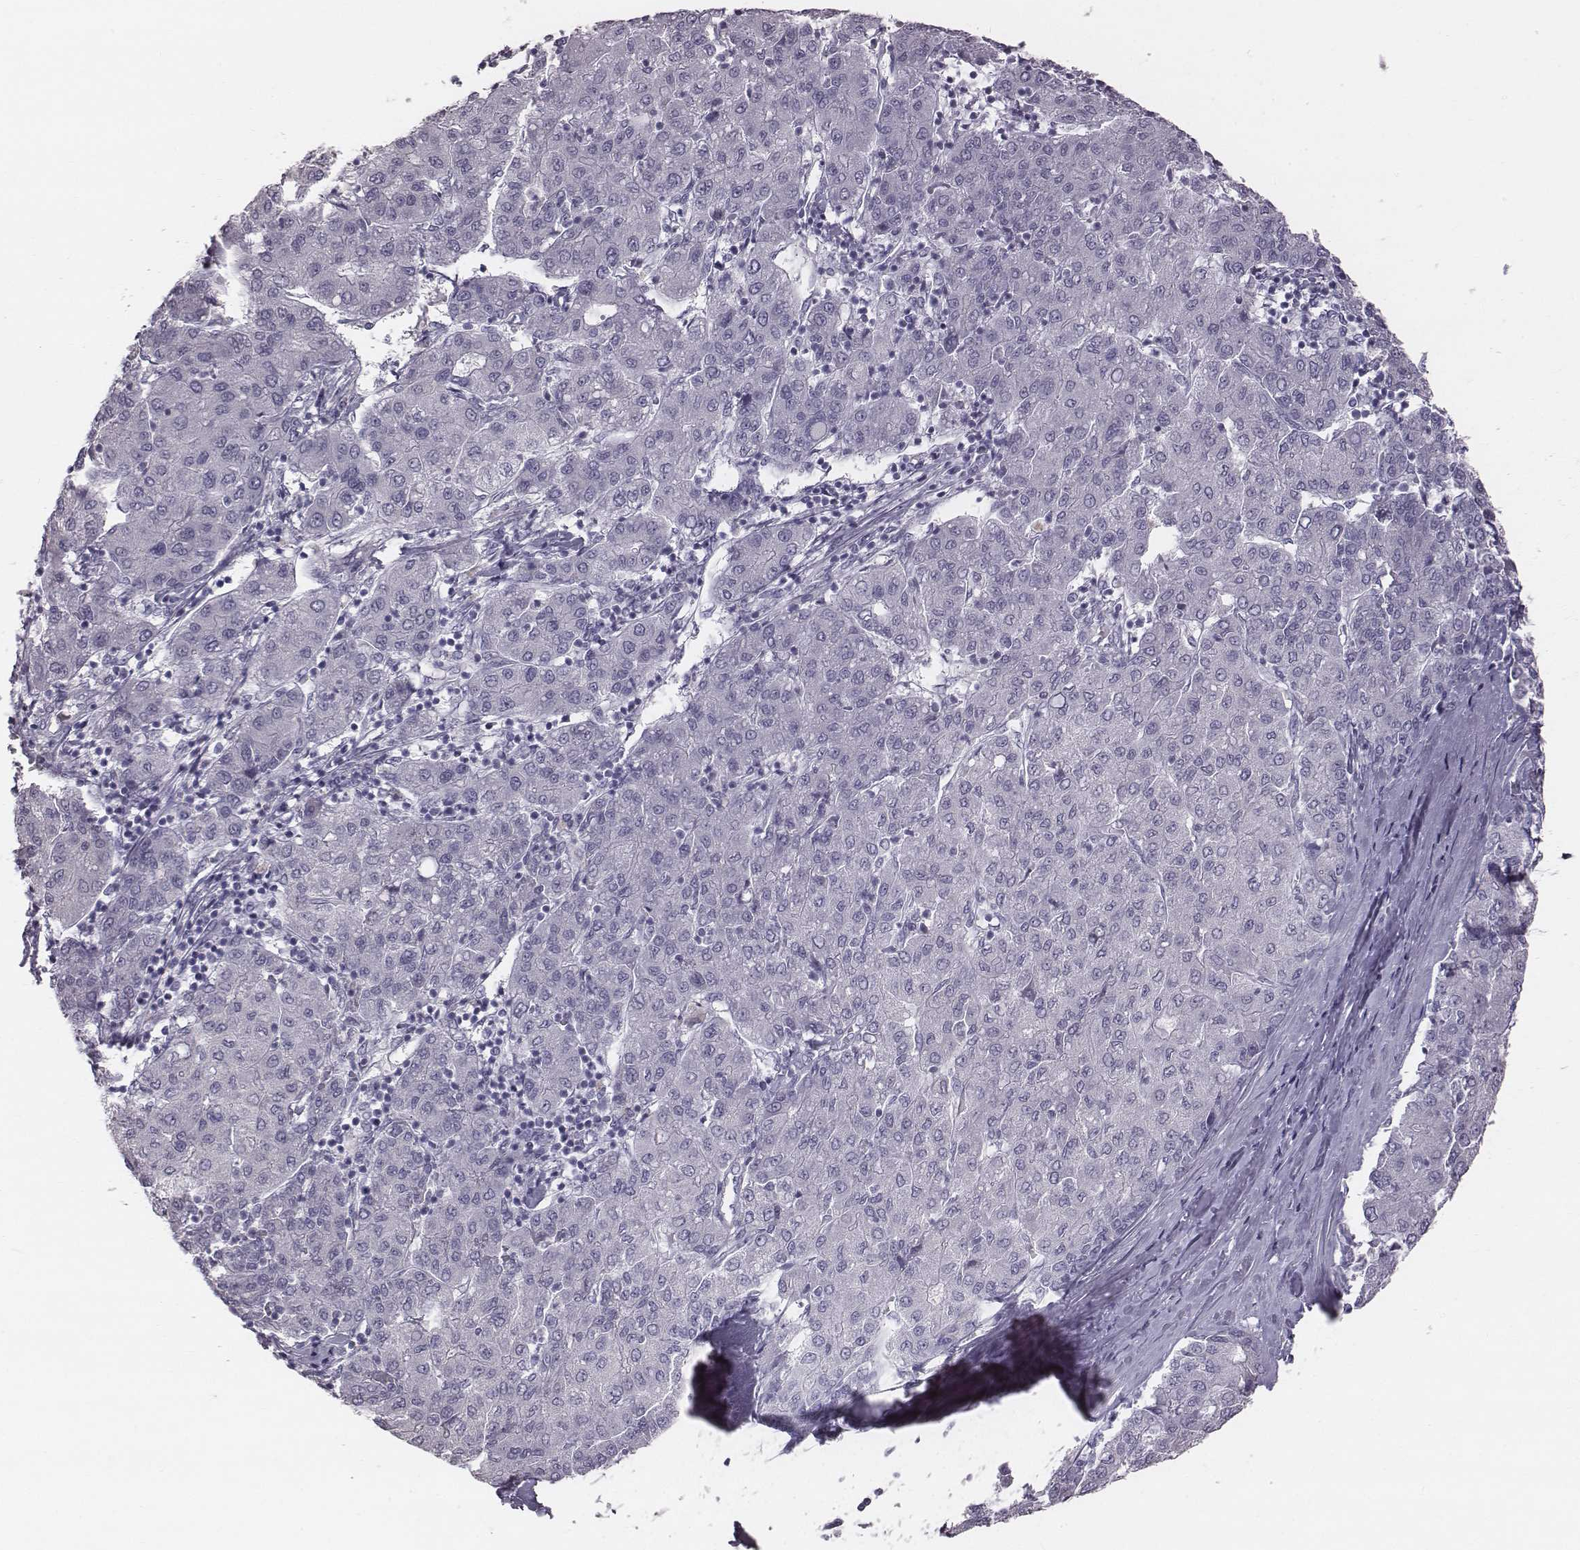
{"staining": {"intensity": "negative", "quantity": "none", "location": "none"}, "tissue": "liver cancer", "cell_type": "Tumor cells", "image_type": "cancer", "snomed": [{"axis": "morphology", "description": "Carcinoma, Hepatocellular, NOS"}, {"axis": "topography", "description": "Liver"}], "caption": "This is an IHC micrograph of liver hepatocellular carcinoma. There is no positivity in tumor cells.", "gene": "C6orf58", "patient": {"sex": "male", "age": 65}}